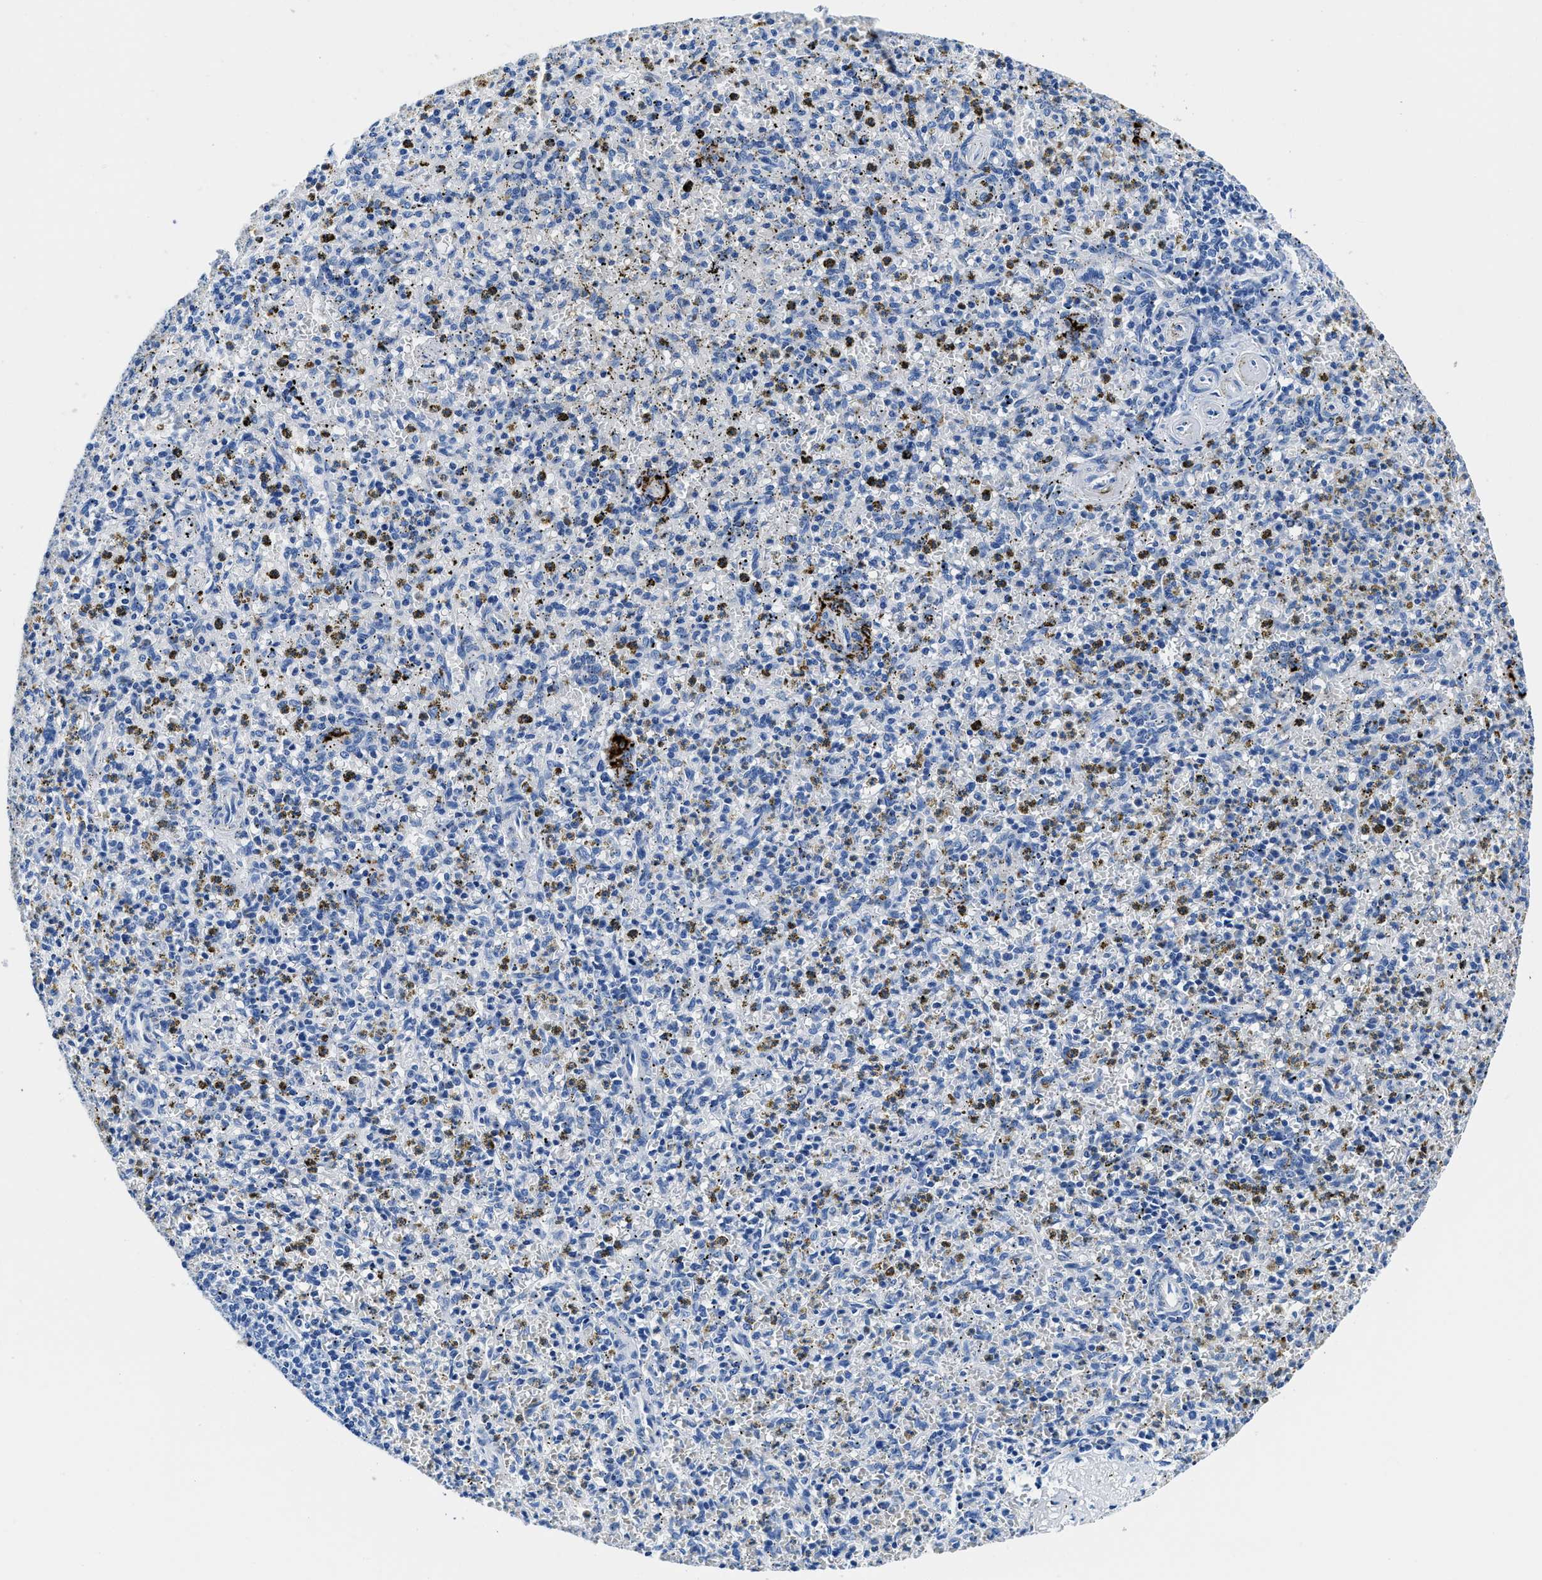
{"staining": {"intensity": "negative", "quantity": "none", "location": "none"}, "tissue": "spleen", "cell_type": "Cells in red pulp", "image_type": "normal", "snomed": [{"axis": "morphology", "description": "Normal tissue, NOS"}, {"axis": "topography", "description": "Spleen"}], "caption": "IHC of benign spleen exhibits no staining in cells in red pulp. (DAB (3,3'-diaminobenzidine) immunohistochemistry (IHC), high magnification).", "gene": "OR14K1", "patient": {"sex": "male", "age": 72}}